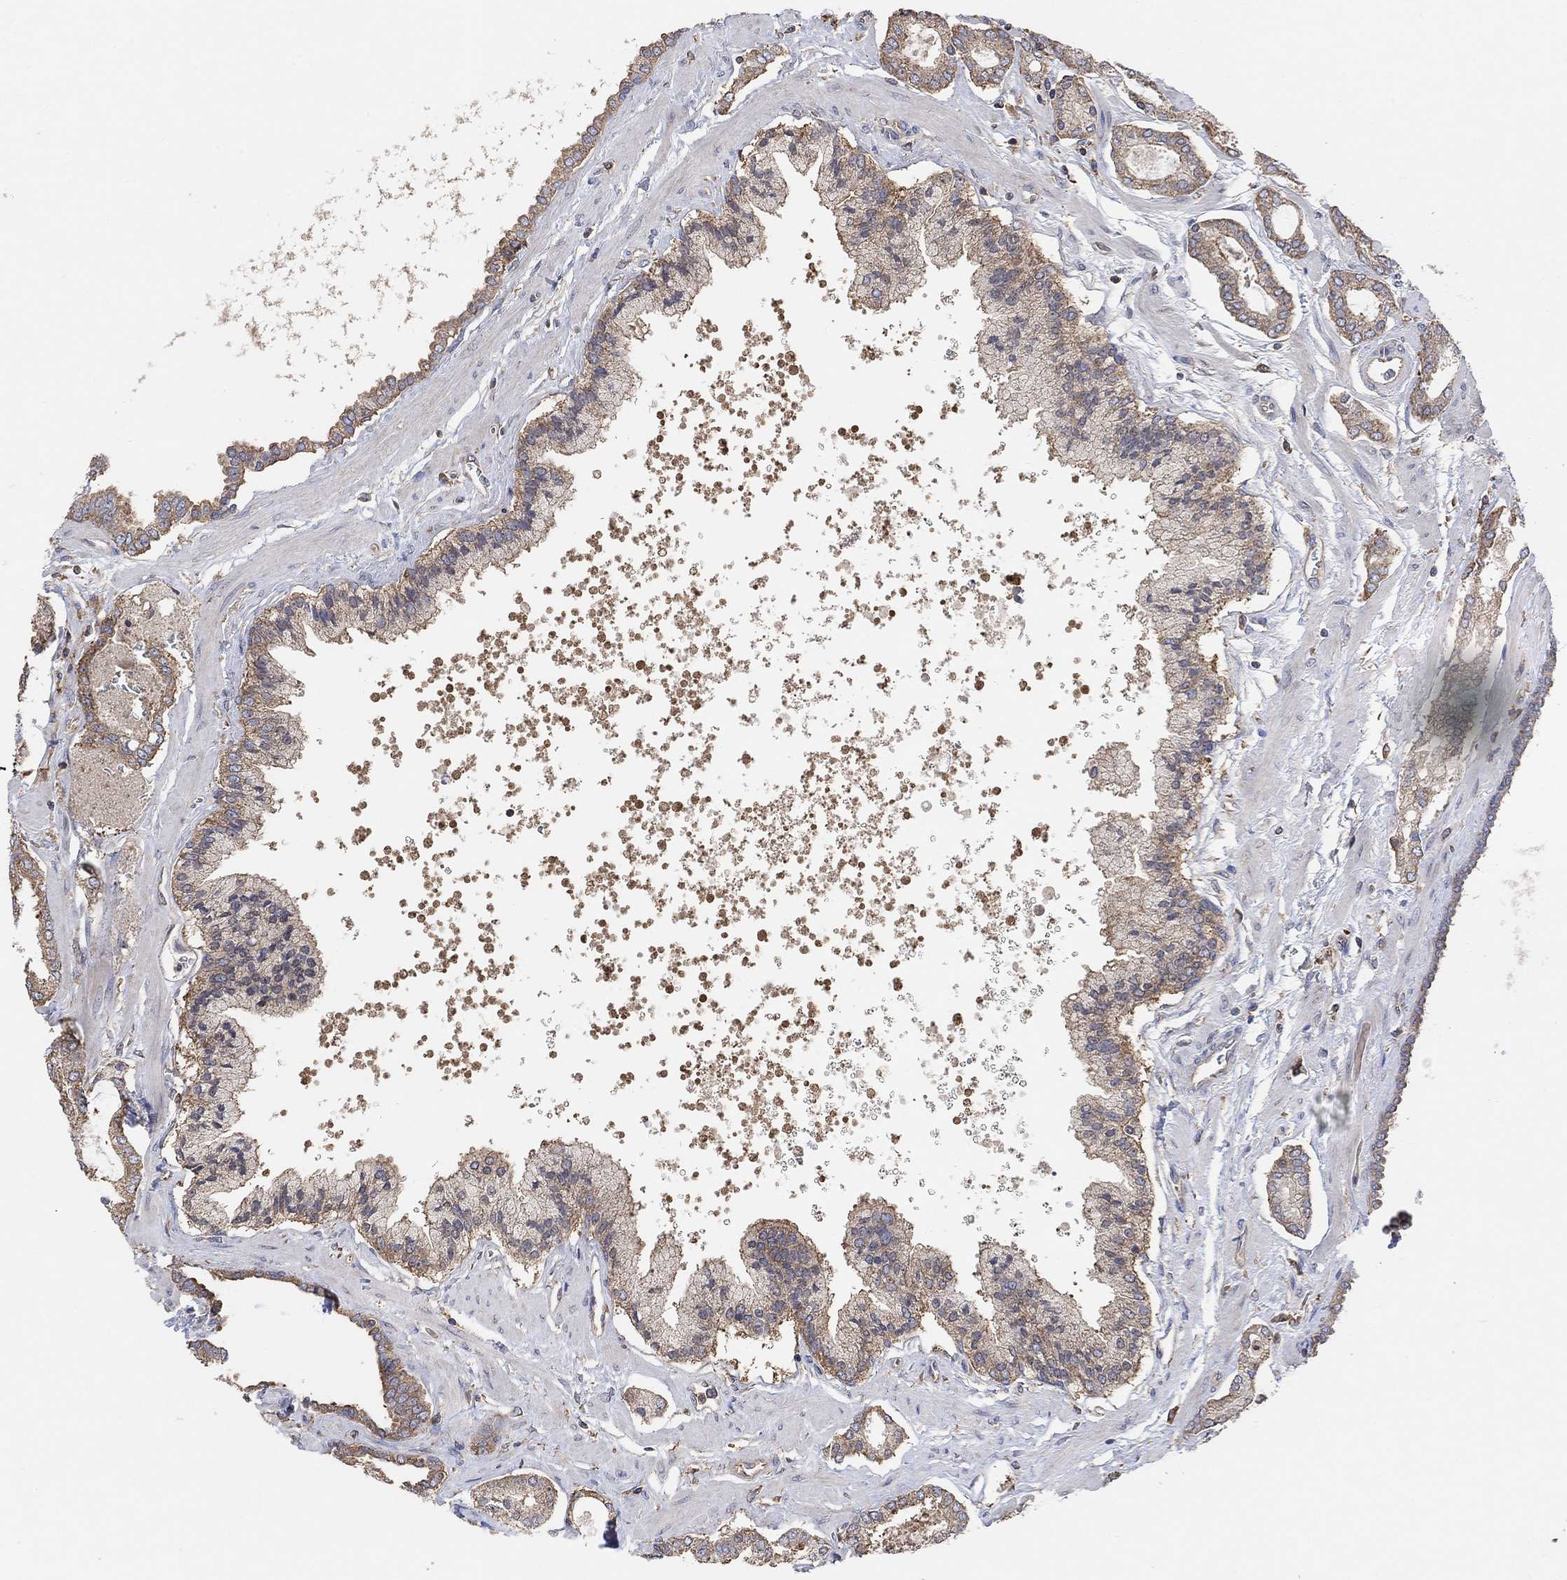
{"staining": {"intensity": "weak", "quantity": "25%-75%", "location": "cytoplasmic/membranous"}, "tissue": "prostate cancer", "cell_type": "Tumor cells", "image_type": "cancer", "snomed": [{"axis": "morphology", "description": "Adenocarcinoma, NOS"}, {"axis": "topography", "description": "Prostate"}], "caption": "Protein staining exhibits weak cytoplasmic/membranous expression in about 25%-75% of tumor cells in adenocarcinoma (prostate).", "gene": "BLOC1S3", "patient": {"sex": "male", "age": 63}}